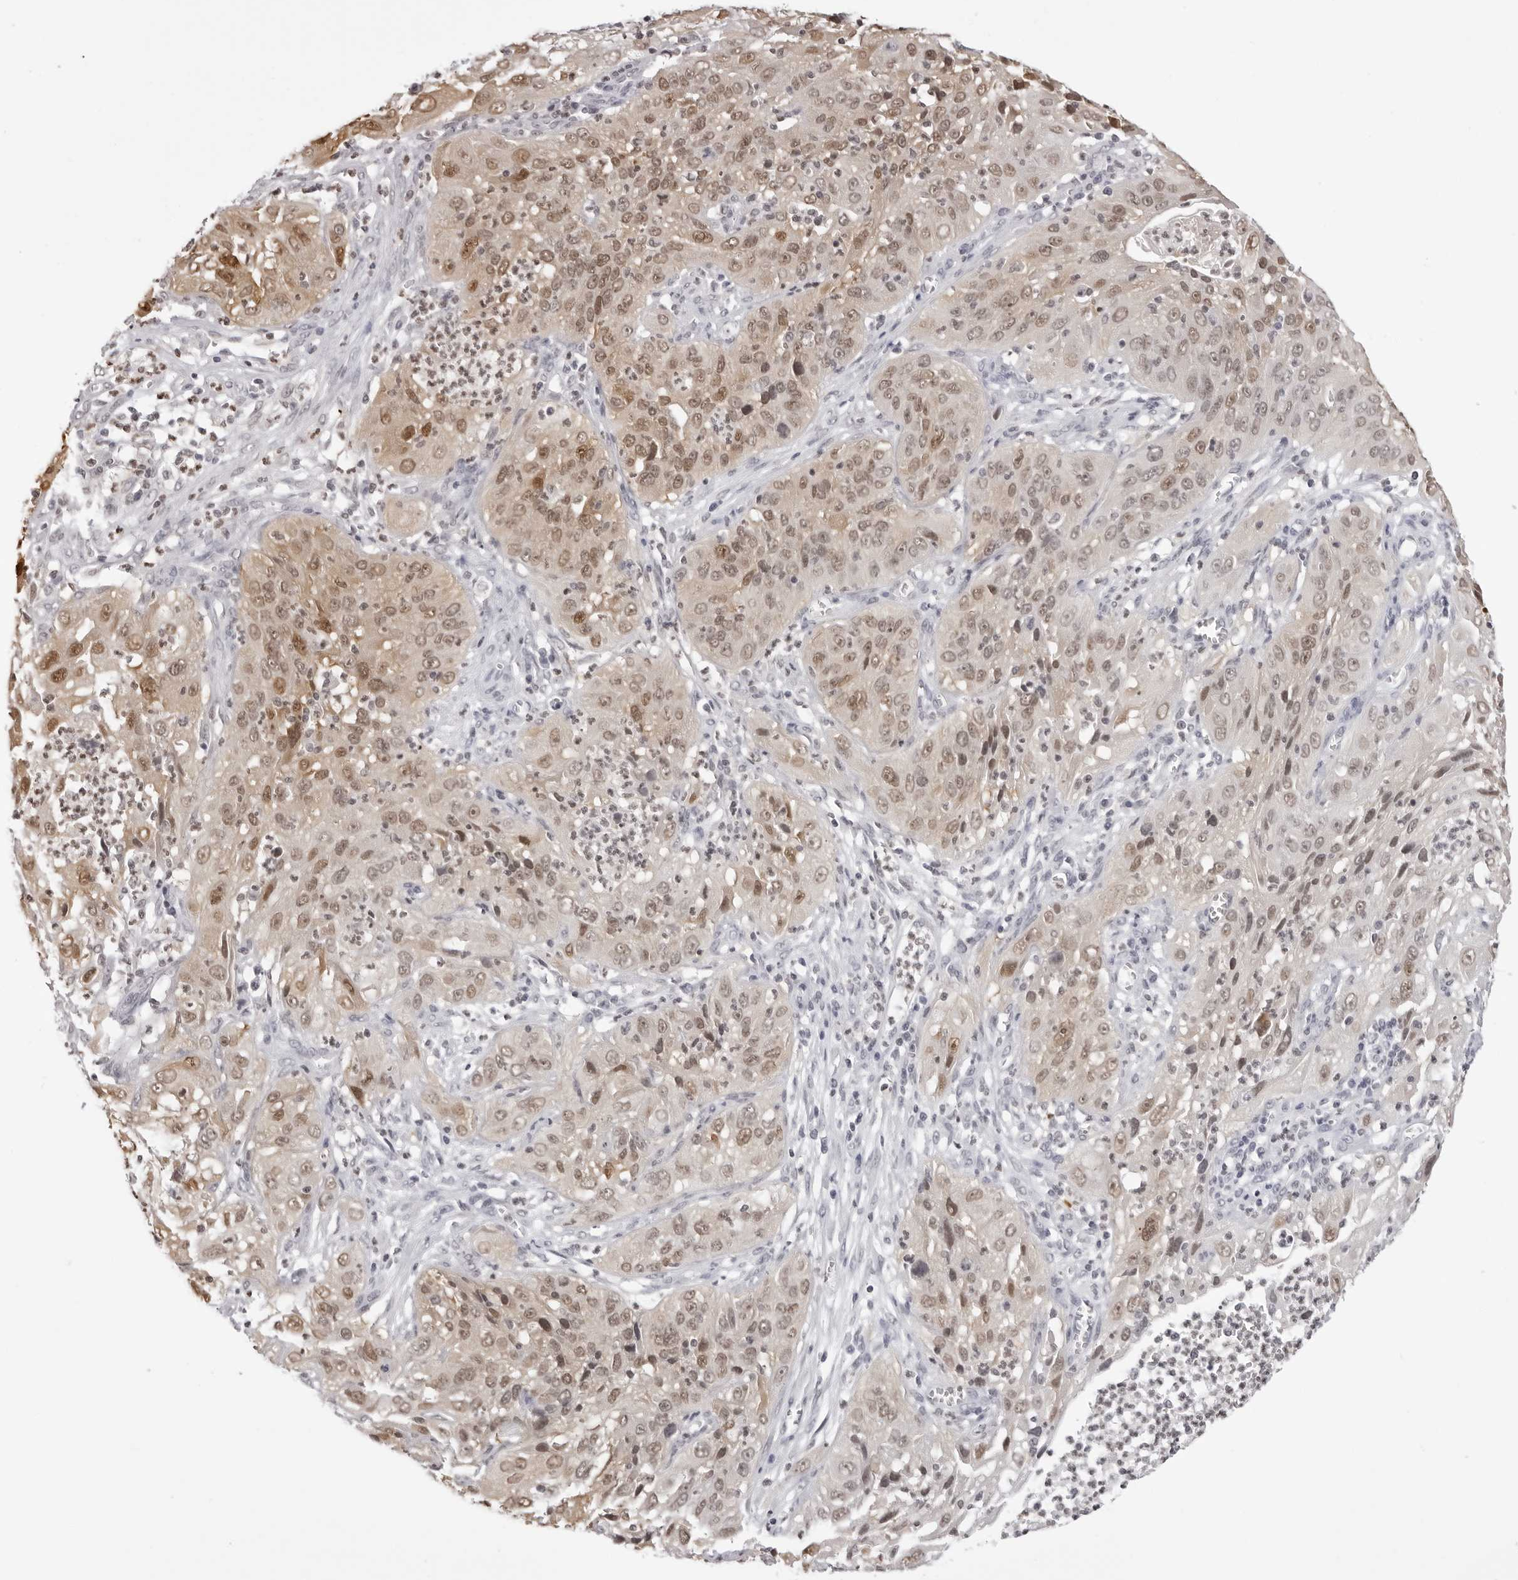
{"staining": {"intensity": "moderate", "quantity": ">75%", "location": "nuclear"}, "tissue": "cervical cancer", "cell_type": "Tumor cells", "image_type": "cancer", "snomed": [{"axis": "morphology", "description": "Squamous cell carcinoma, NOS"}, {"axis": "topography", "description": "Cervix"}], "caption": "Immunohistochemical staining of human squamous cell carcinoma (cervical) reveals medium levels of moderate nuclear protein expression in approximately >75% of tumor cells.", "gene": "HSPA4", "patient": {"sex": "female", "age": 32}}